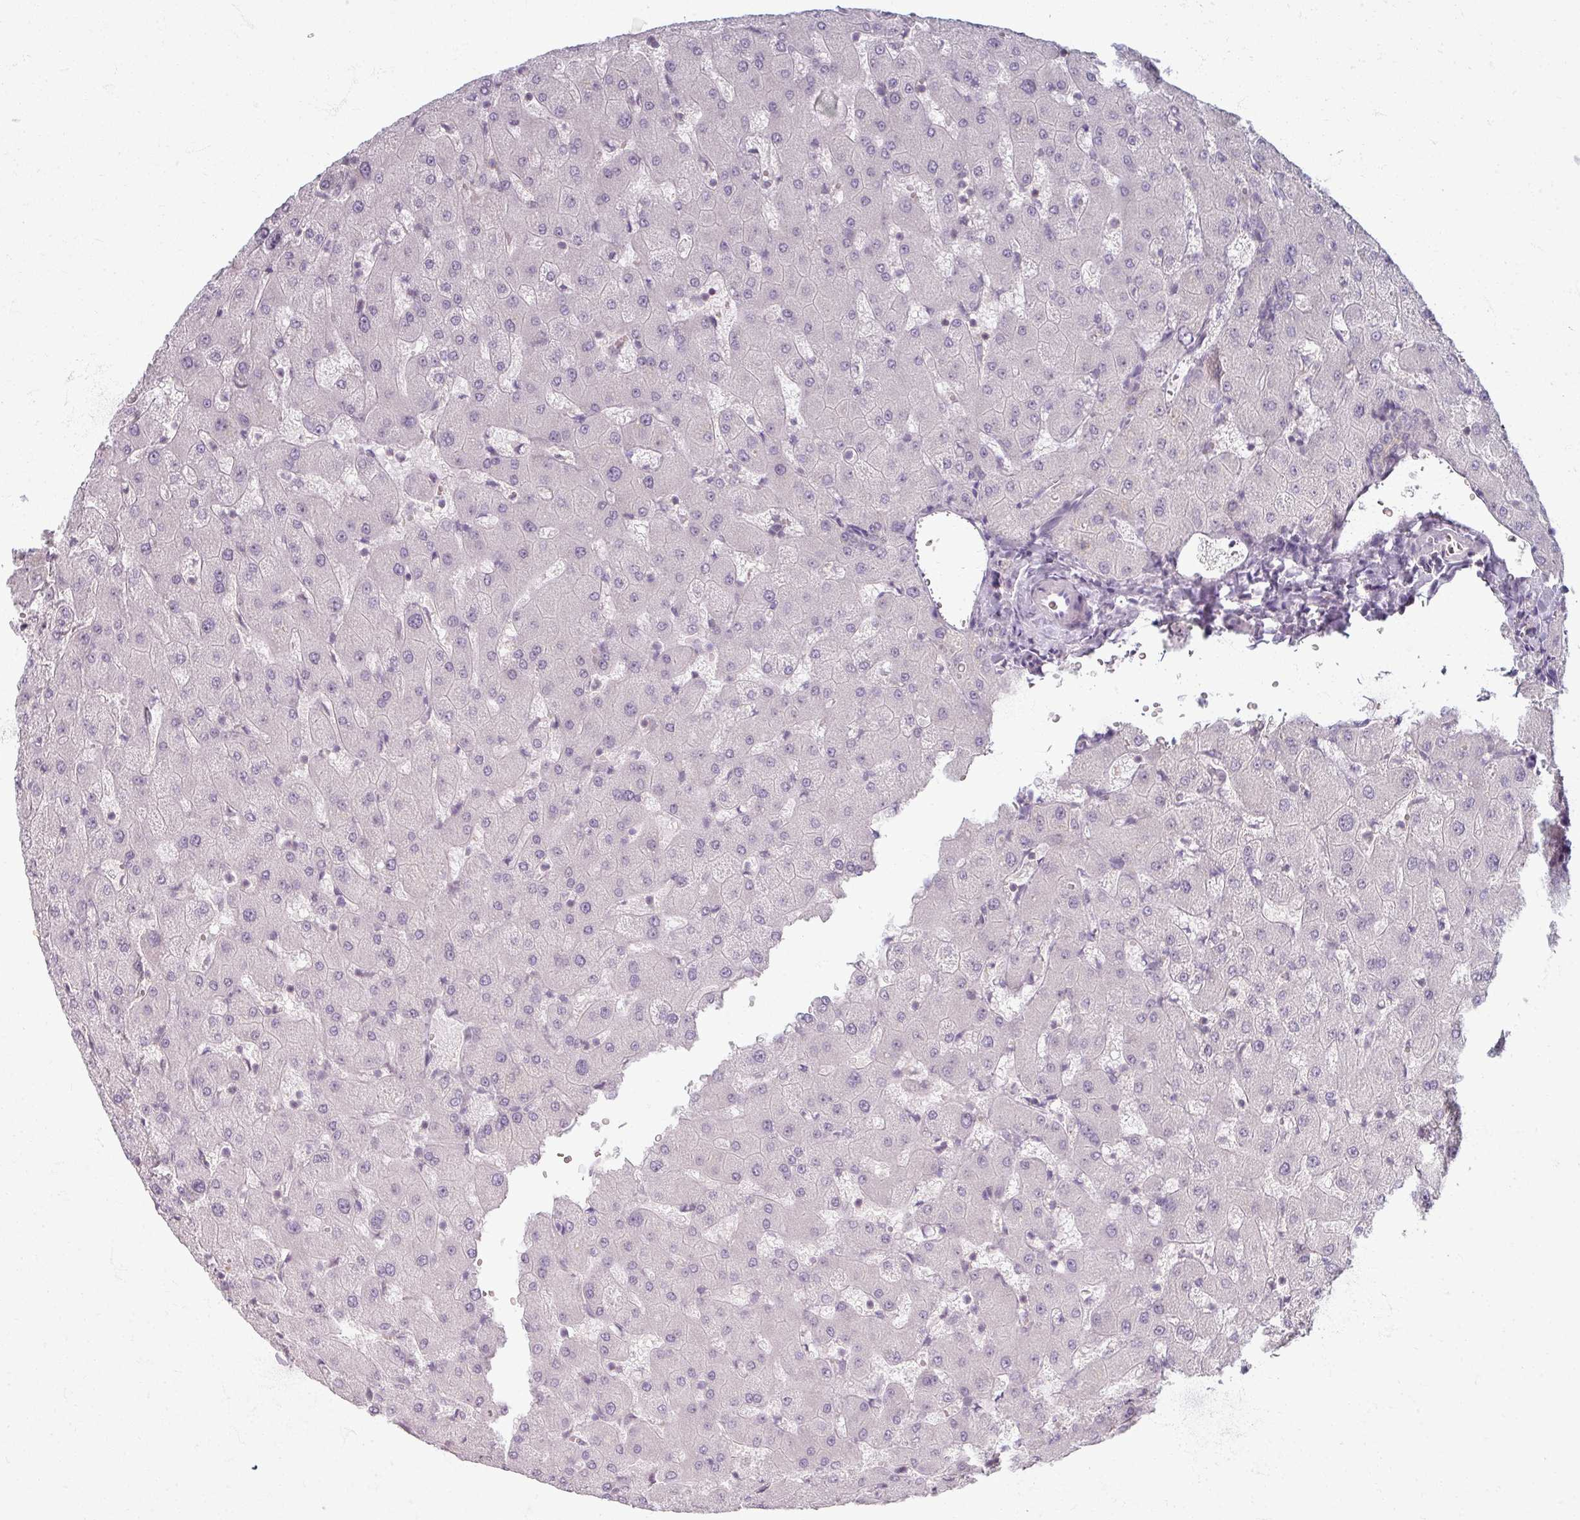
{"staining": {"intensity": "negative", "quantity": "none", "location": "none"}, "tissue": "liver", "cell_type": "Cholangiocytes", "image_type": "normal", "snomed": [{"axis": "morphology", "description": "Normal tissue, NOS"}, {"axis": "topography", "description": "Liver"}], "caption": "IHC of normal human liver displays no positivity in cholangiocytes. (Brightfield microscopy of DAB (3,3'-diaminobenzidine) IHC at high magnification).", "gene": "TTLL7", "patient": {"sex": "female", "age": 63}}